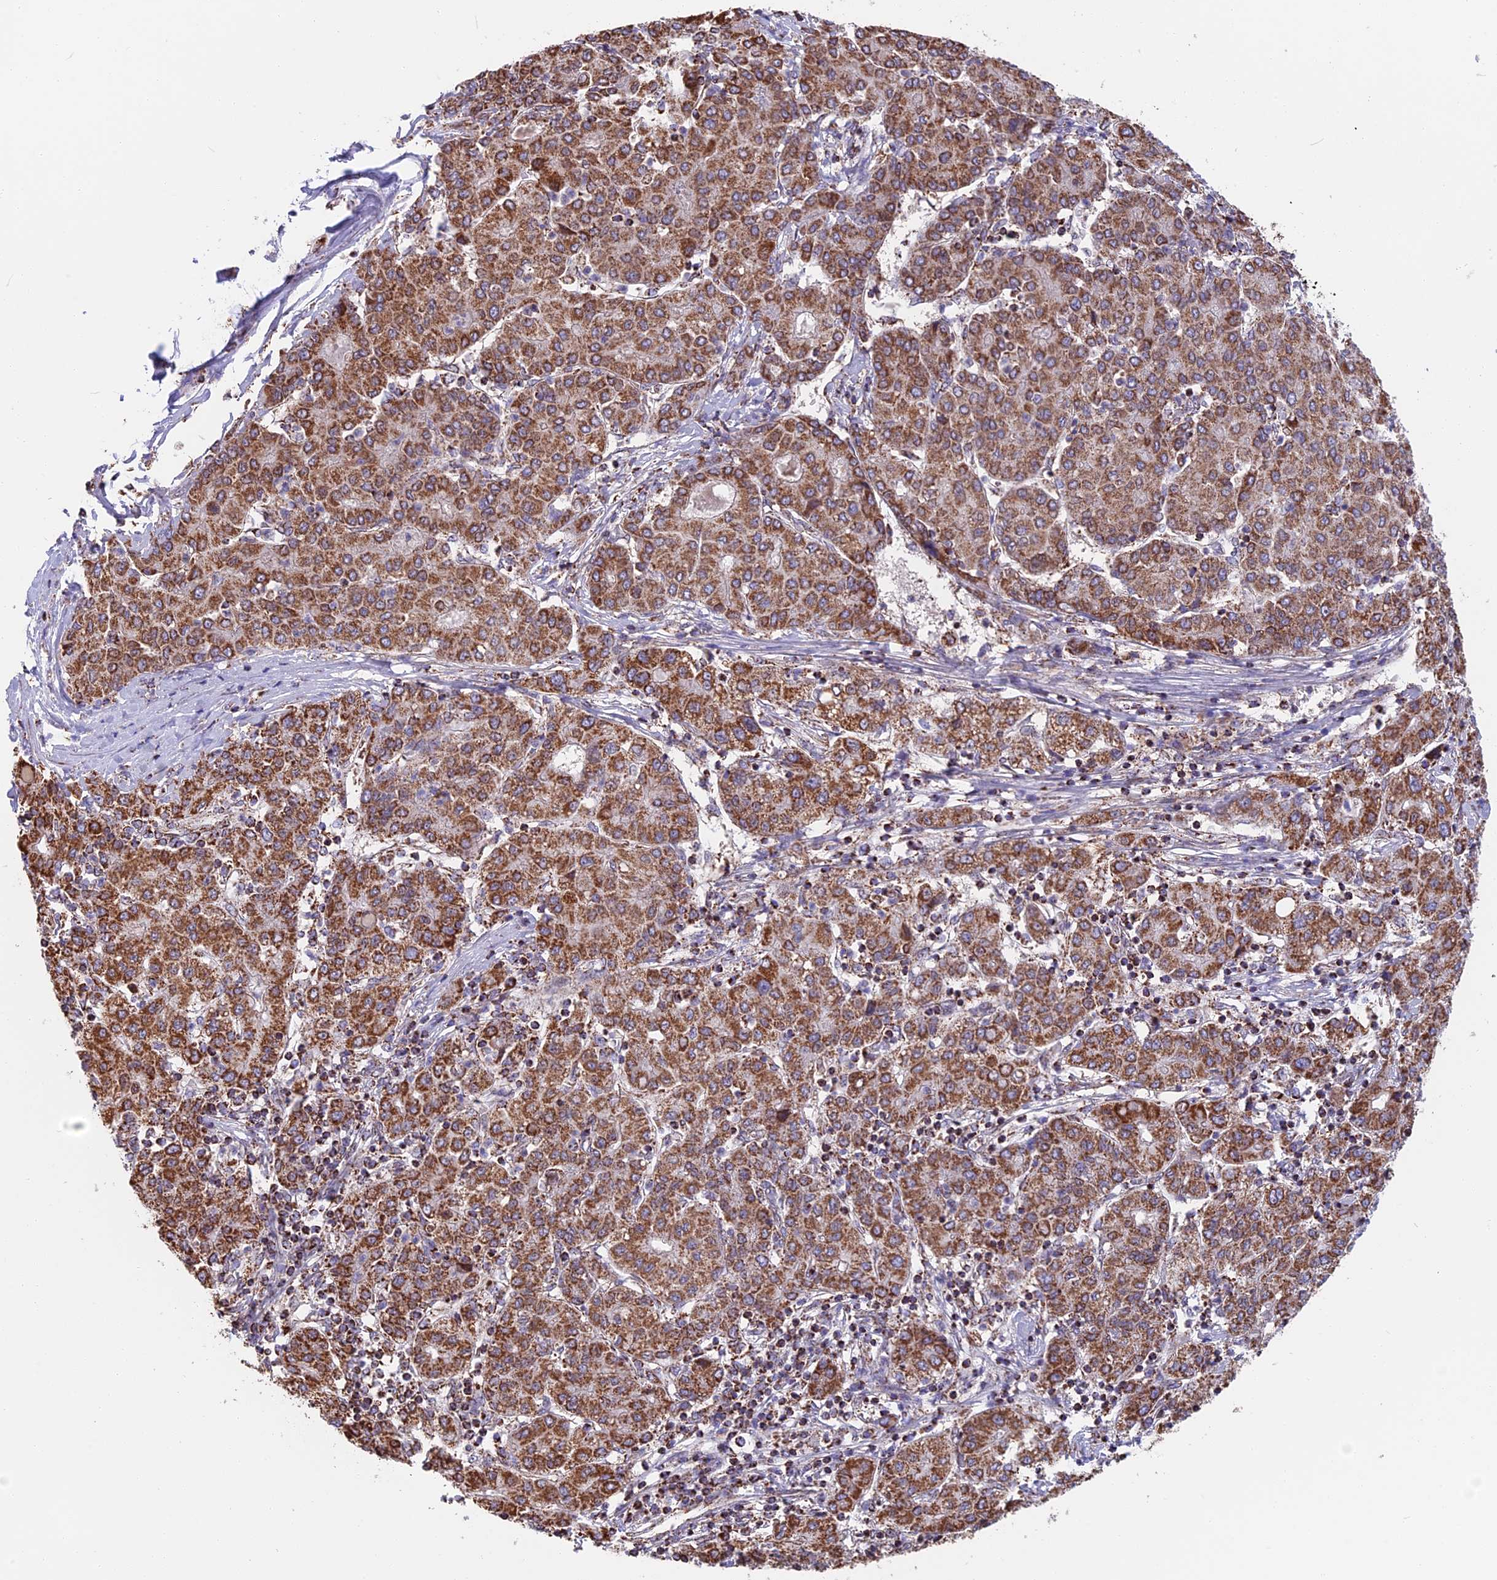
{"staining": {"intensity": "moderate", "quantity": ">75%", "location": "cytoplasmic/membranous"}, "tissue": "liver cancer", "cell_type": "Tumor cells", "image_type": "cancer", "snomed": [{"axis": "morphology", "description": "Carcinoma, Hepatocellular, NOS"}, {"axis": "topography", "description": "Liver"}], "caption": "Immunohistochemical staining of human liver cancer shows moderate cytoplasmic/membranous protein staining in about >75% of tumor cells.", "gene": "CS", "patient": {"sex": "male", "age": 65}}